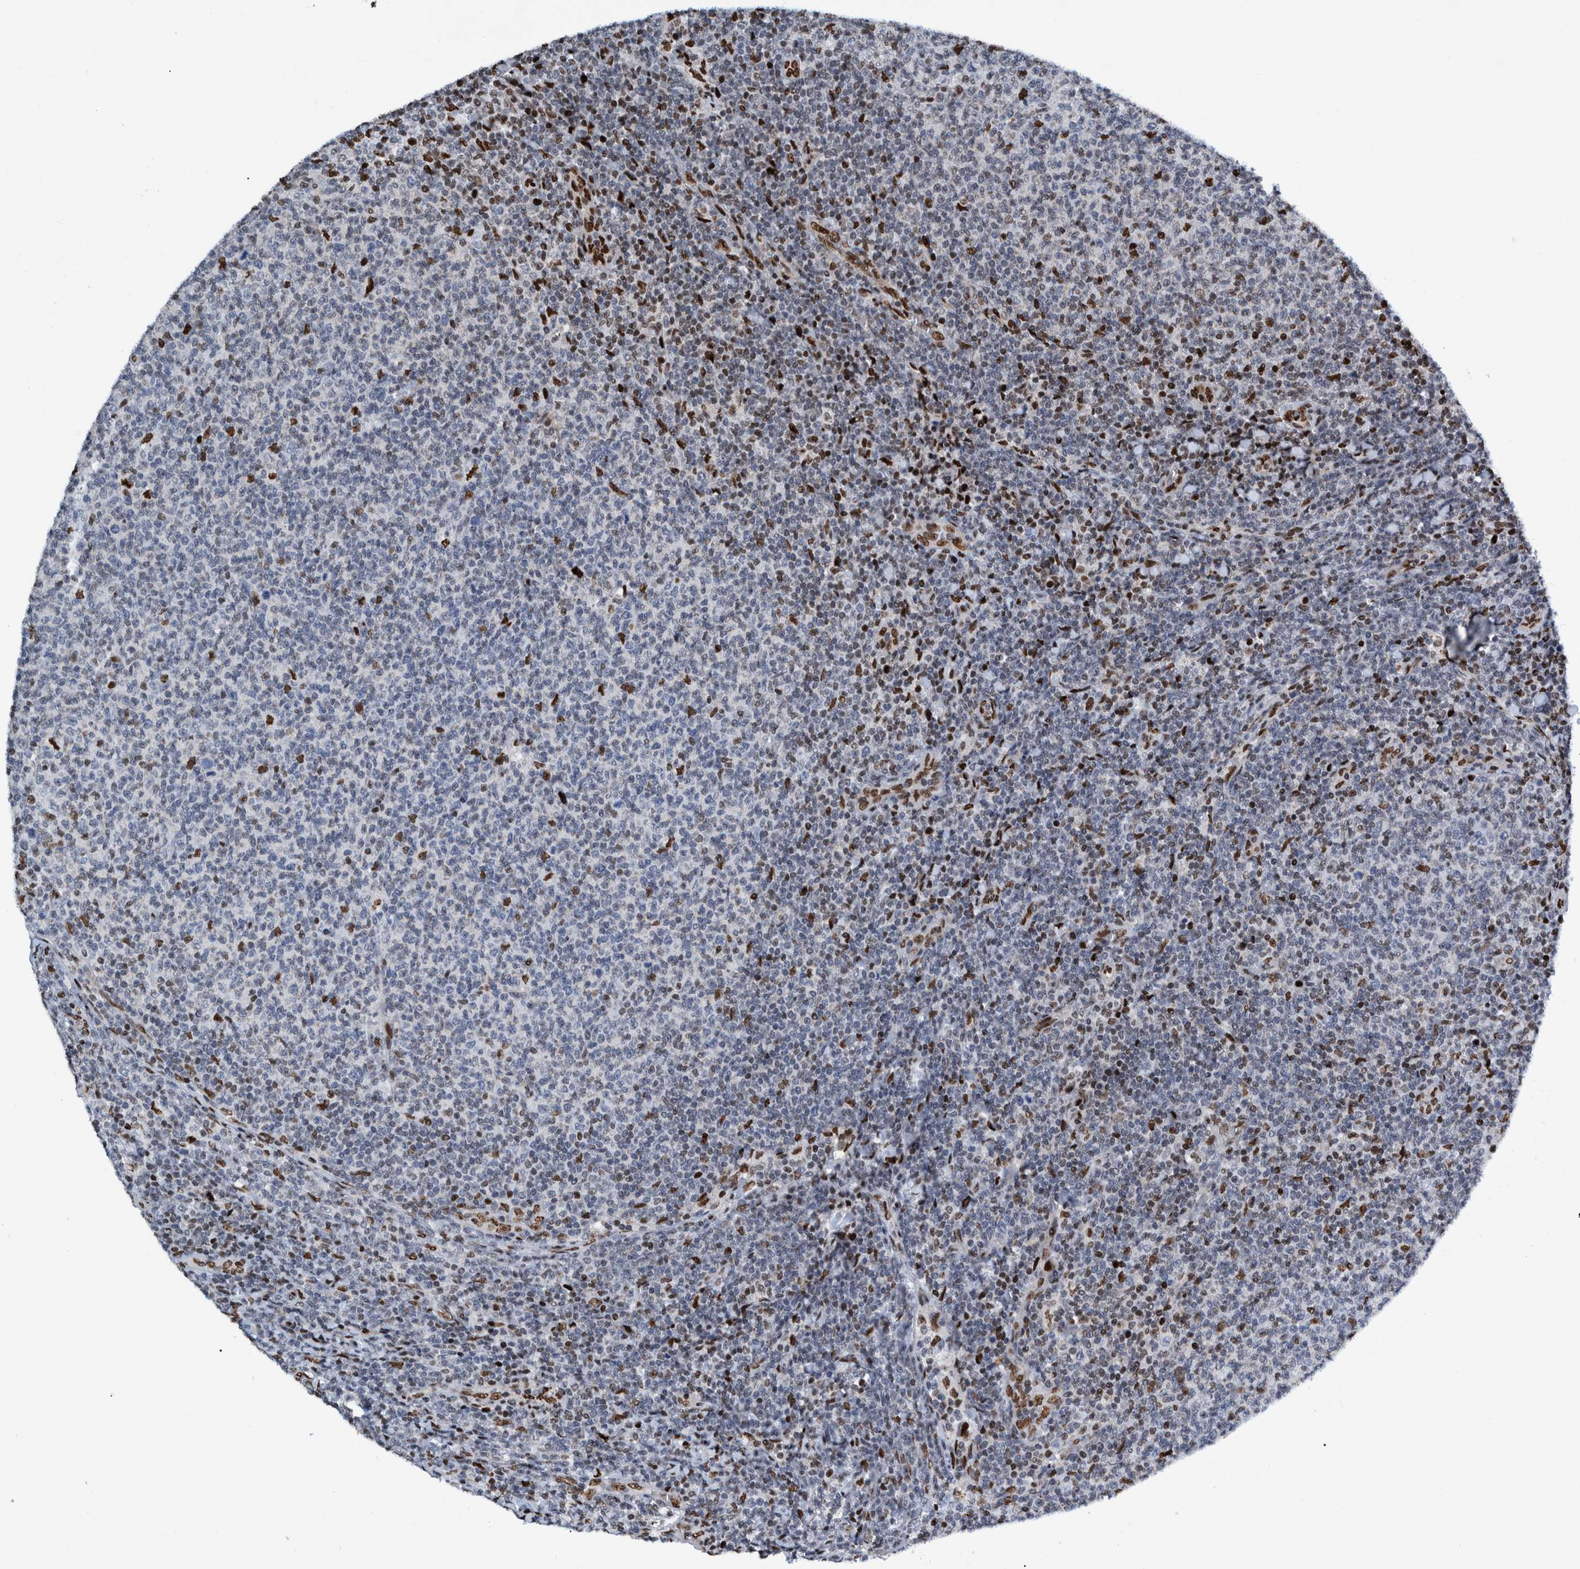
{"staining": {"intensity": "strong", "quantity": "<25%", "location": "nuclear"}, "tissue": "lymphoma", "cell_type": "Tumor cells", "image_type": "cancer", "snomed": [{"axis": "morphology", "description": "Malignant lymphoma, non-Hodgkin's type, Low grade"}, {"axis": "topography", "description": "Lymph node"}], "caption": "Malignant lymphoma, non-Hodgkin's type (low-grade) stained with DAB (3,3'-diaminobenzidine) IHC reveals medium levels of strong nuclear positivity in about <25% of tumor cells.", "gene": "HEATR9", "patient": {"sex": "male", "age": 66}}